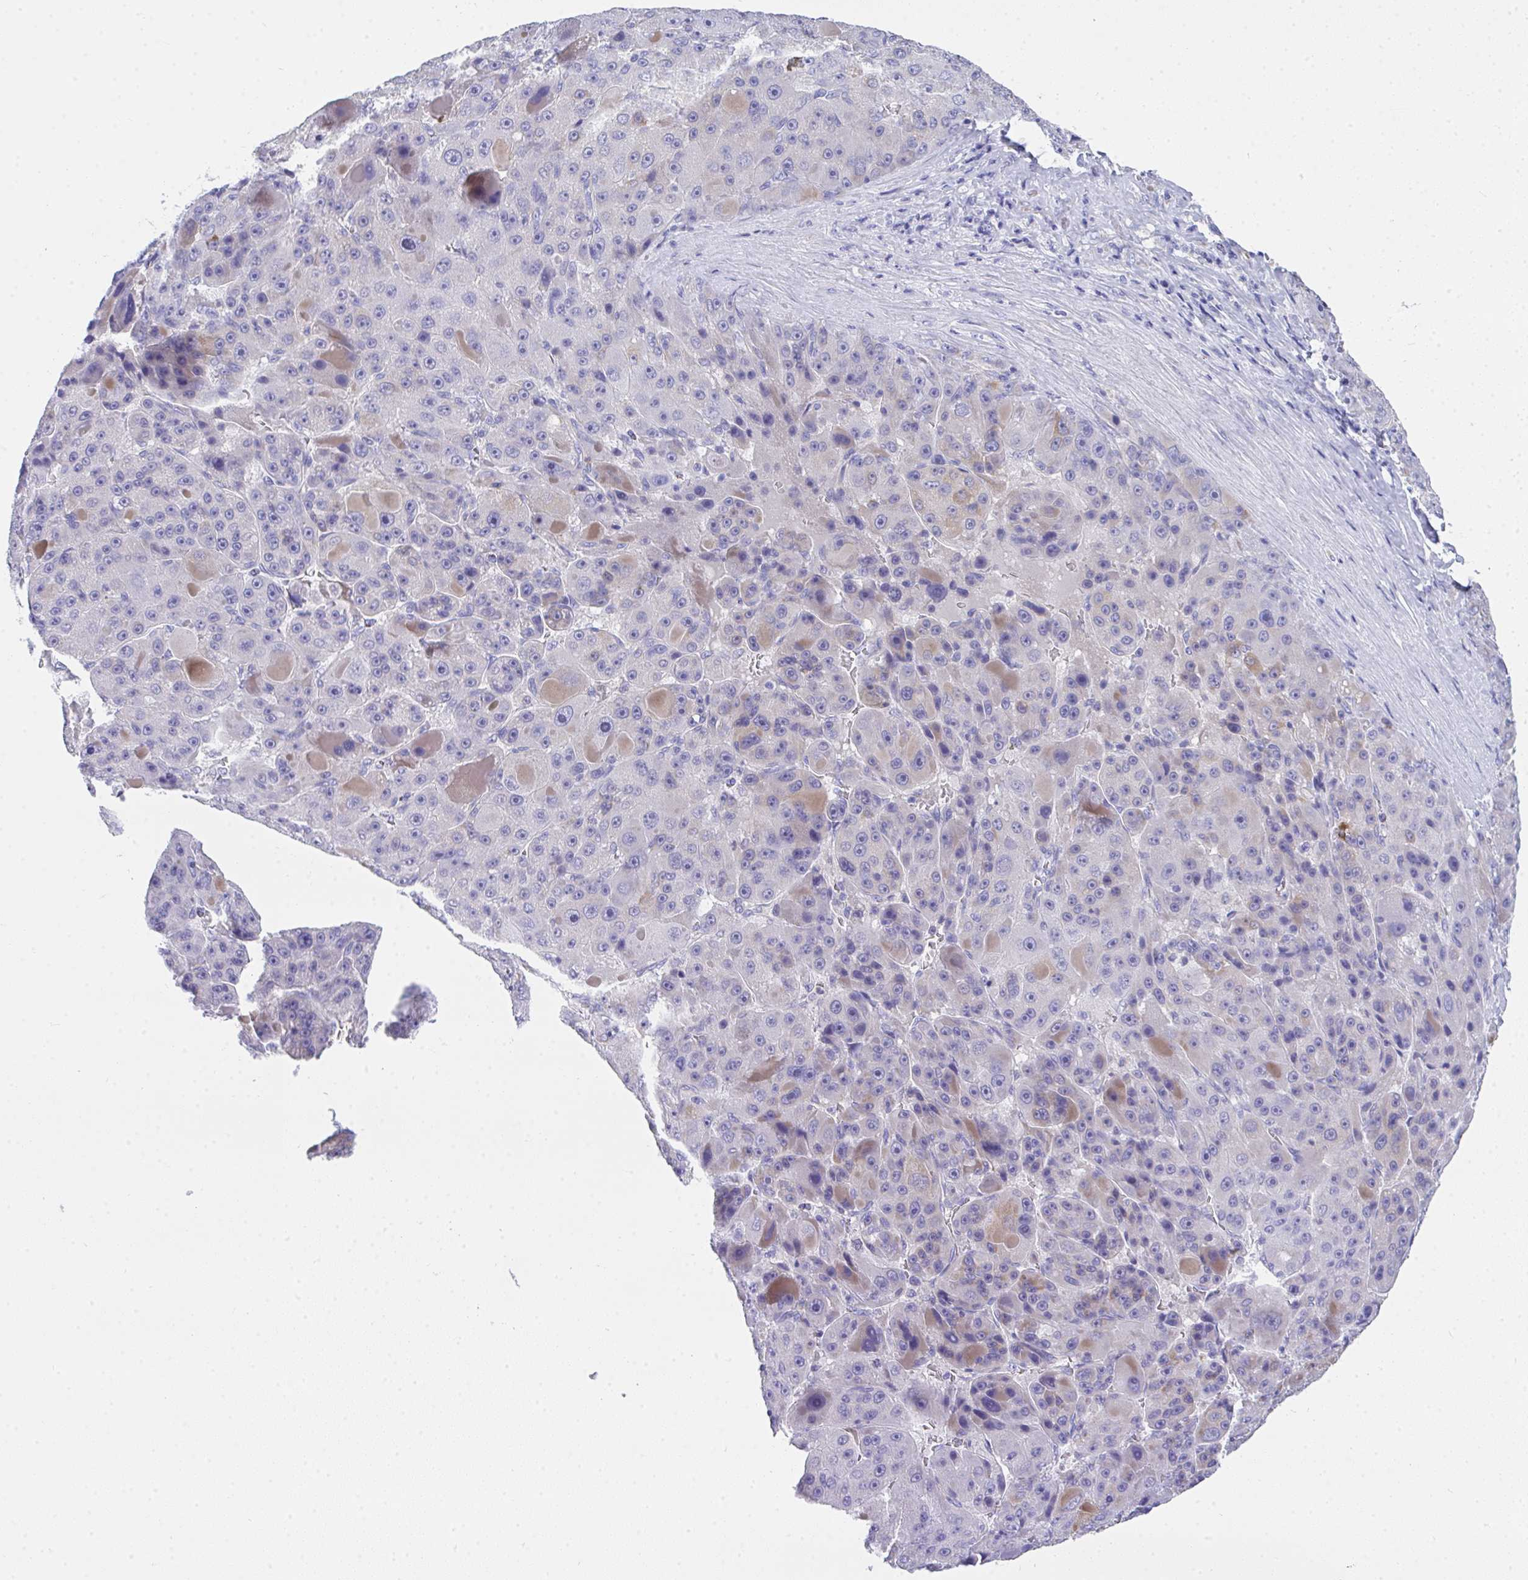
{"staining": {"intensity": "negative", "quantity": "none", "location": "none"}, "tissue": "liver cancer", "cell_type": "Tumor cells", "image_type": "cancer", "snomed": [{"axis": "morphology", "description": "Carcinoma, Hepatocellular, NOS"}, {"axis": "topography", "description": "Liver"}], "caption": "Protein analysis of liver cancer shows no significant positivity in tumor cells.", "gene": "COA5", "patient": {"sex": "male", "age": 76}}